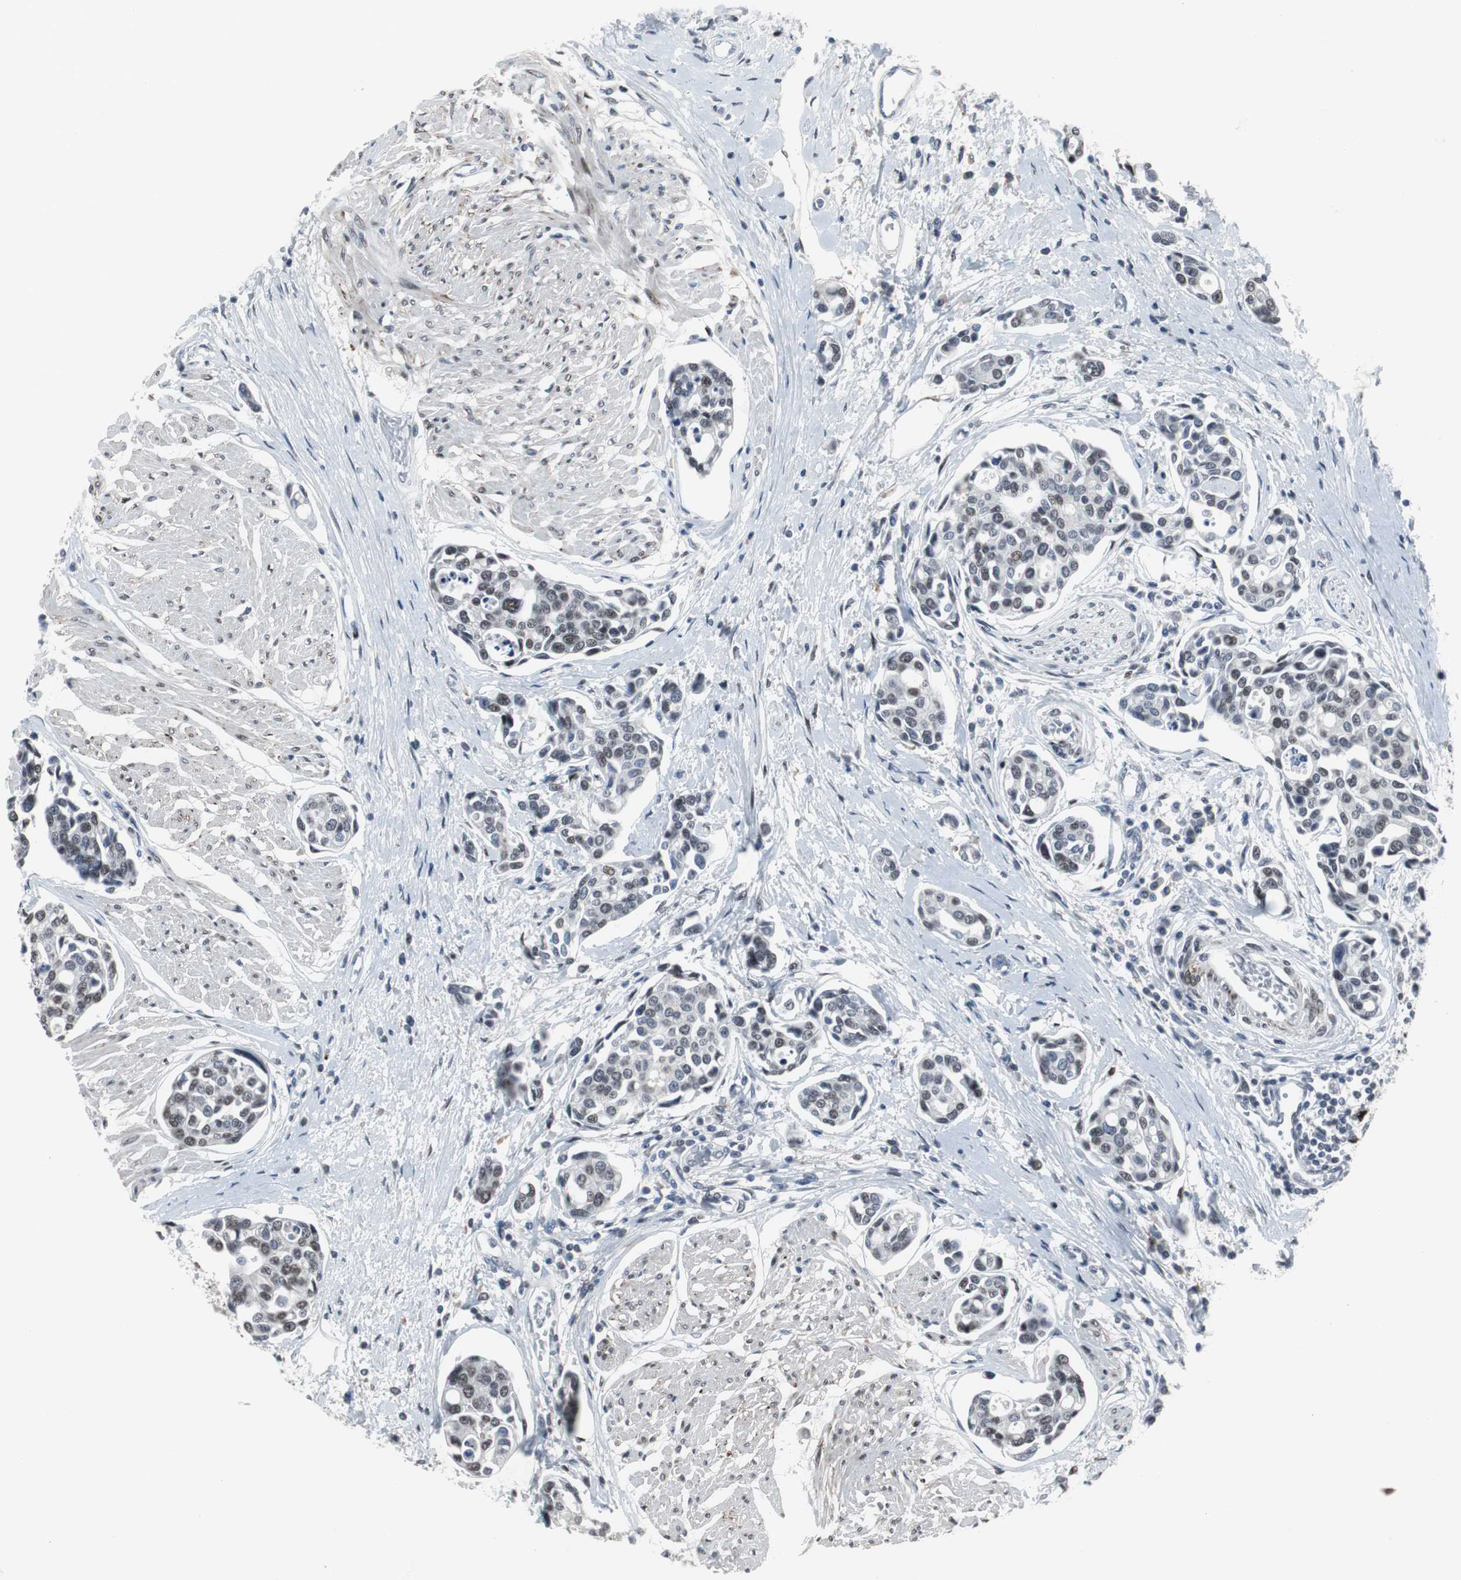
{"staining": {"intensity": "moderate", "quantity": ">75%", "location": "nuclear"}, "tissue": "urothelial cancer", "cell_type": "Tumor cells", "image_type": "cancer", "snomed": [{"axis": "morphology", "description": "Urothelial carcinoma, High grade"}, {"axis": "topography", "description": "Urinary bladder"}], "caption": "Immunohistochemistry photomicrograph of neoplastic tissue: human high-grade urothelial carcinoma stained using immunohistochemistry (IHC) shows medium levels of moderate protein expression localized specifically in the nuclear of tumor cells, appearing as a nuclear brown color.", "gene": "FOXP4", "patient": {"sex": "male", "age": 78}}